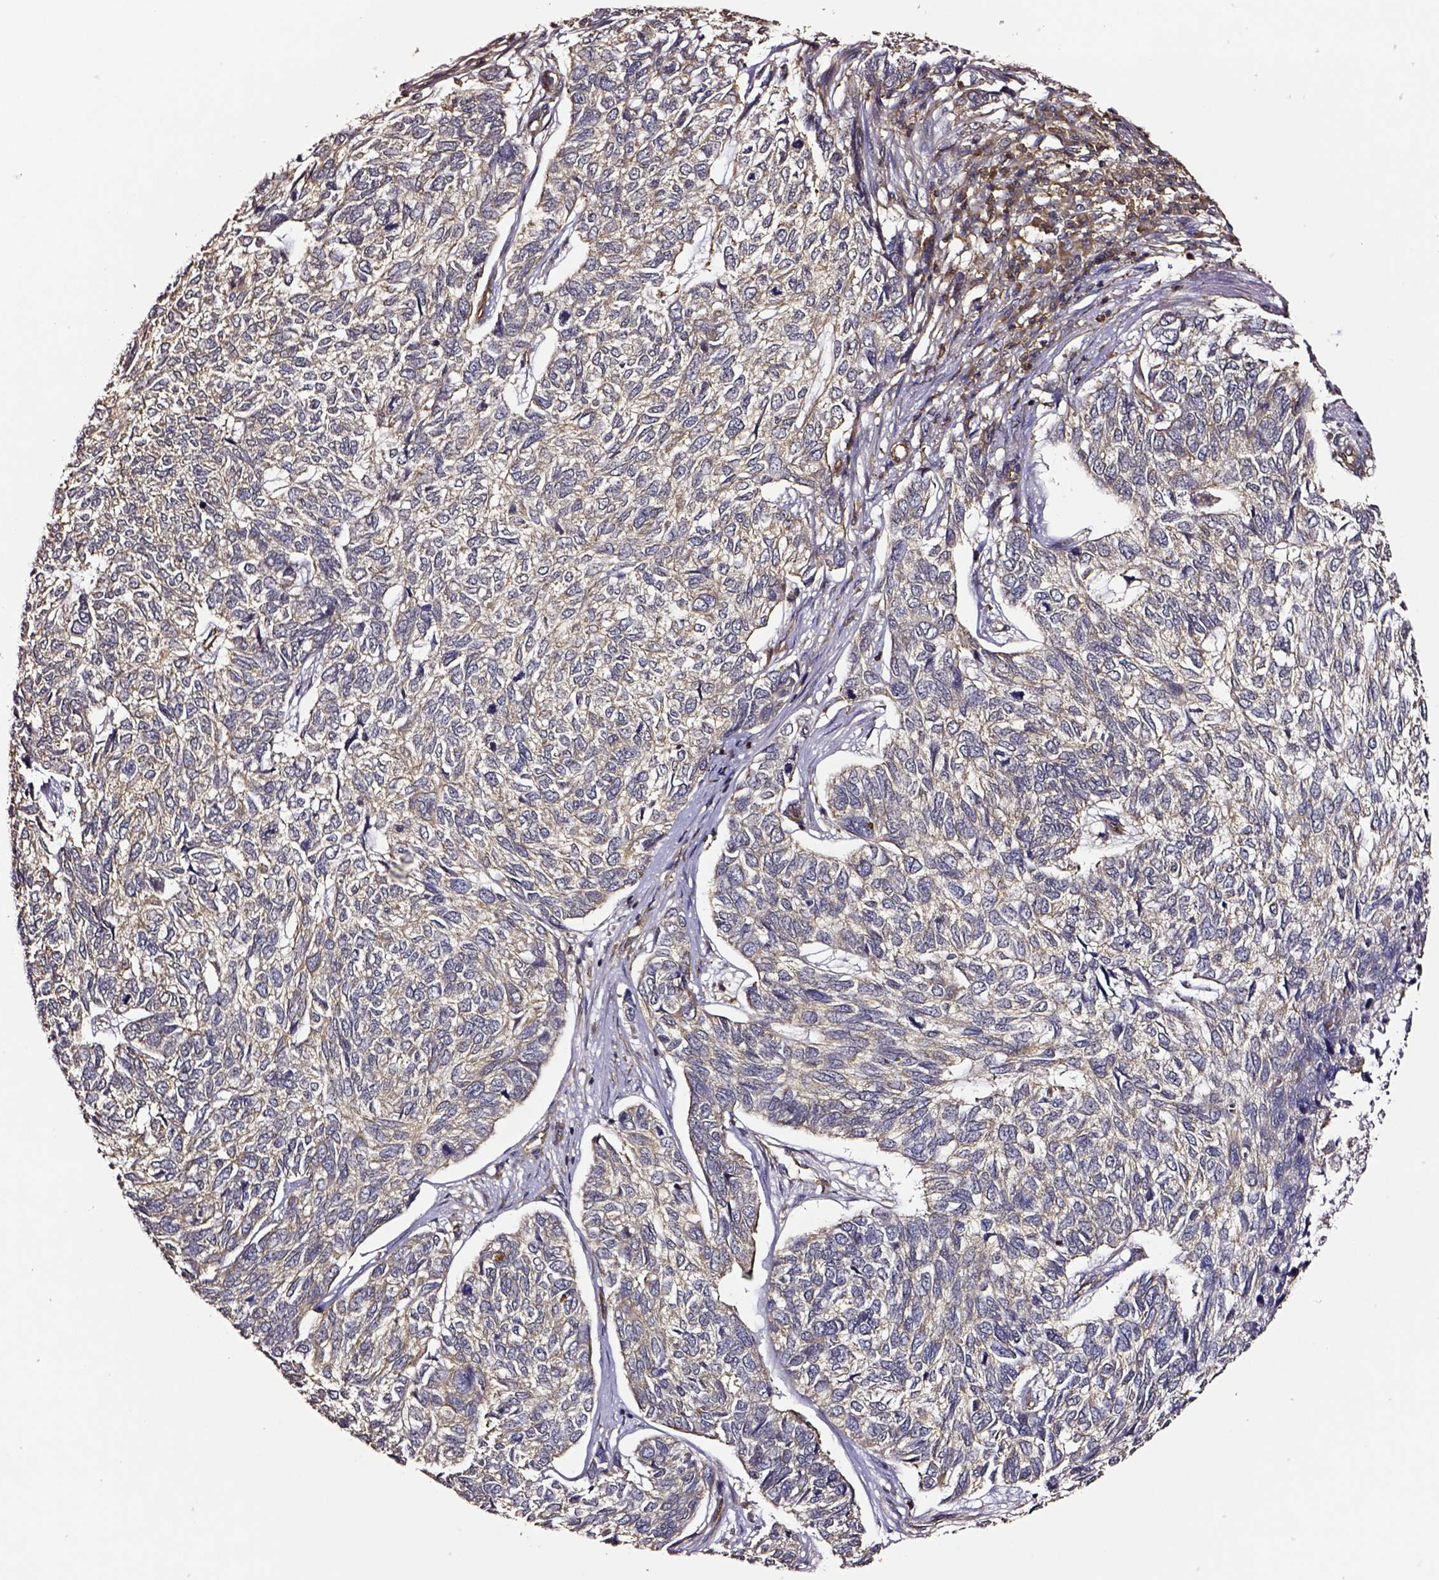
{"staining": {"intensity": "weak", "quantity": ">75%", "location": "cytoplasmic/membranous"}, "tissue": "skin cancer", "cell_type": "Tumor cells", "image_type": "cancer", "snomed": [{"axis": "morphology", "description": "Basal cell carcinoma"}, {"axis": "topography", "description": "Skin"}], "caption": "Immunohistochemistry (IHC) photomicrograph of skin cancer stained for a protein (brown), which reveals low levels of weak cytoplasmic/membranous expression in about >75% of tumor cells.", "gene": "RASSF5", "patient": {"sex": "female", "age": 65}}